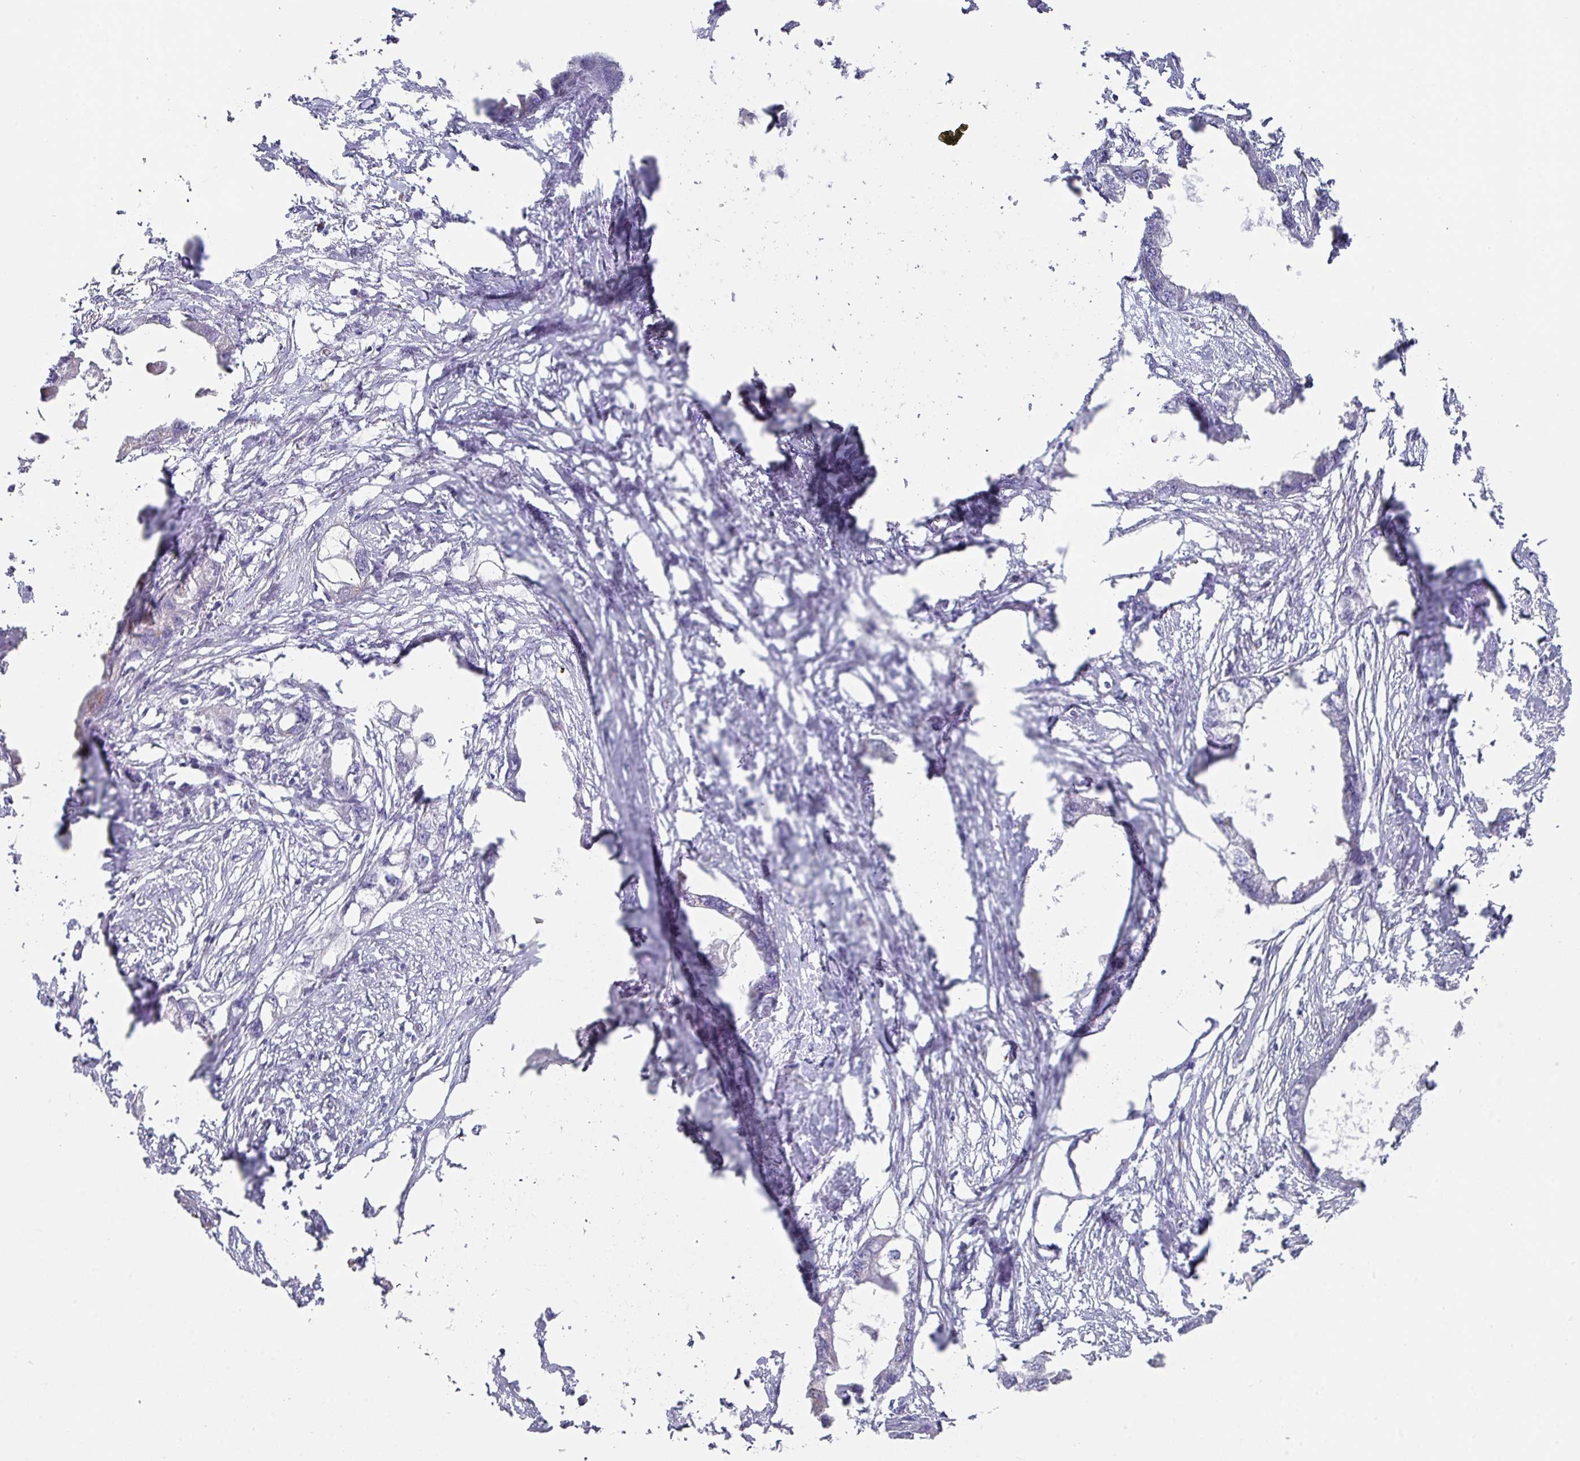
{"staining": {"intensity": "negative", "quantity": "none", "location": "none"}, "tissue": "endometrial cancer", "cell_type": "Tumor cells", "image_type": "cancer", "snomed": [{"axis": "morphology", "description": "Adenocarcinoma, NOS"}, {"axis": "morphology", "description": "Adenocarcinoma, metastatic, NOS"}, {"axis": "topography", "description": "Adipose tissue"}, {"axis": "topography", "description": "Endometrium"}], "caption": "Tumor cells show no significant protein expression in endometrial cancer (adenocarcinoma).", "gene": "VKORC1L1", "patient": {"sex": "female", "age": 67}}